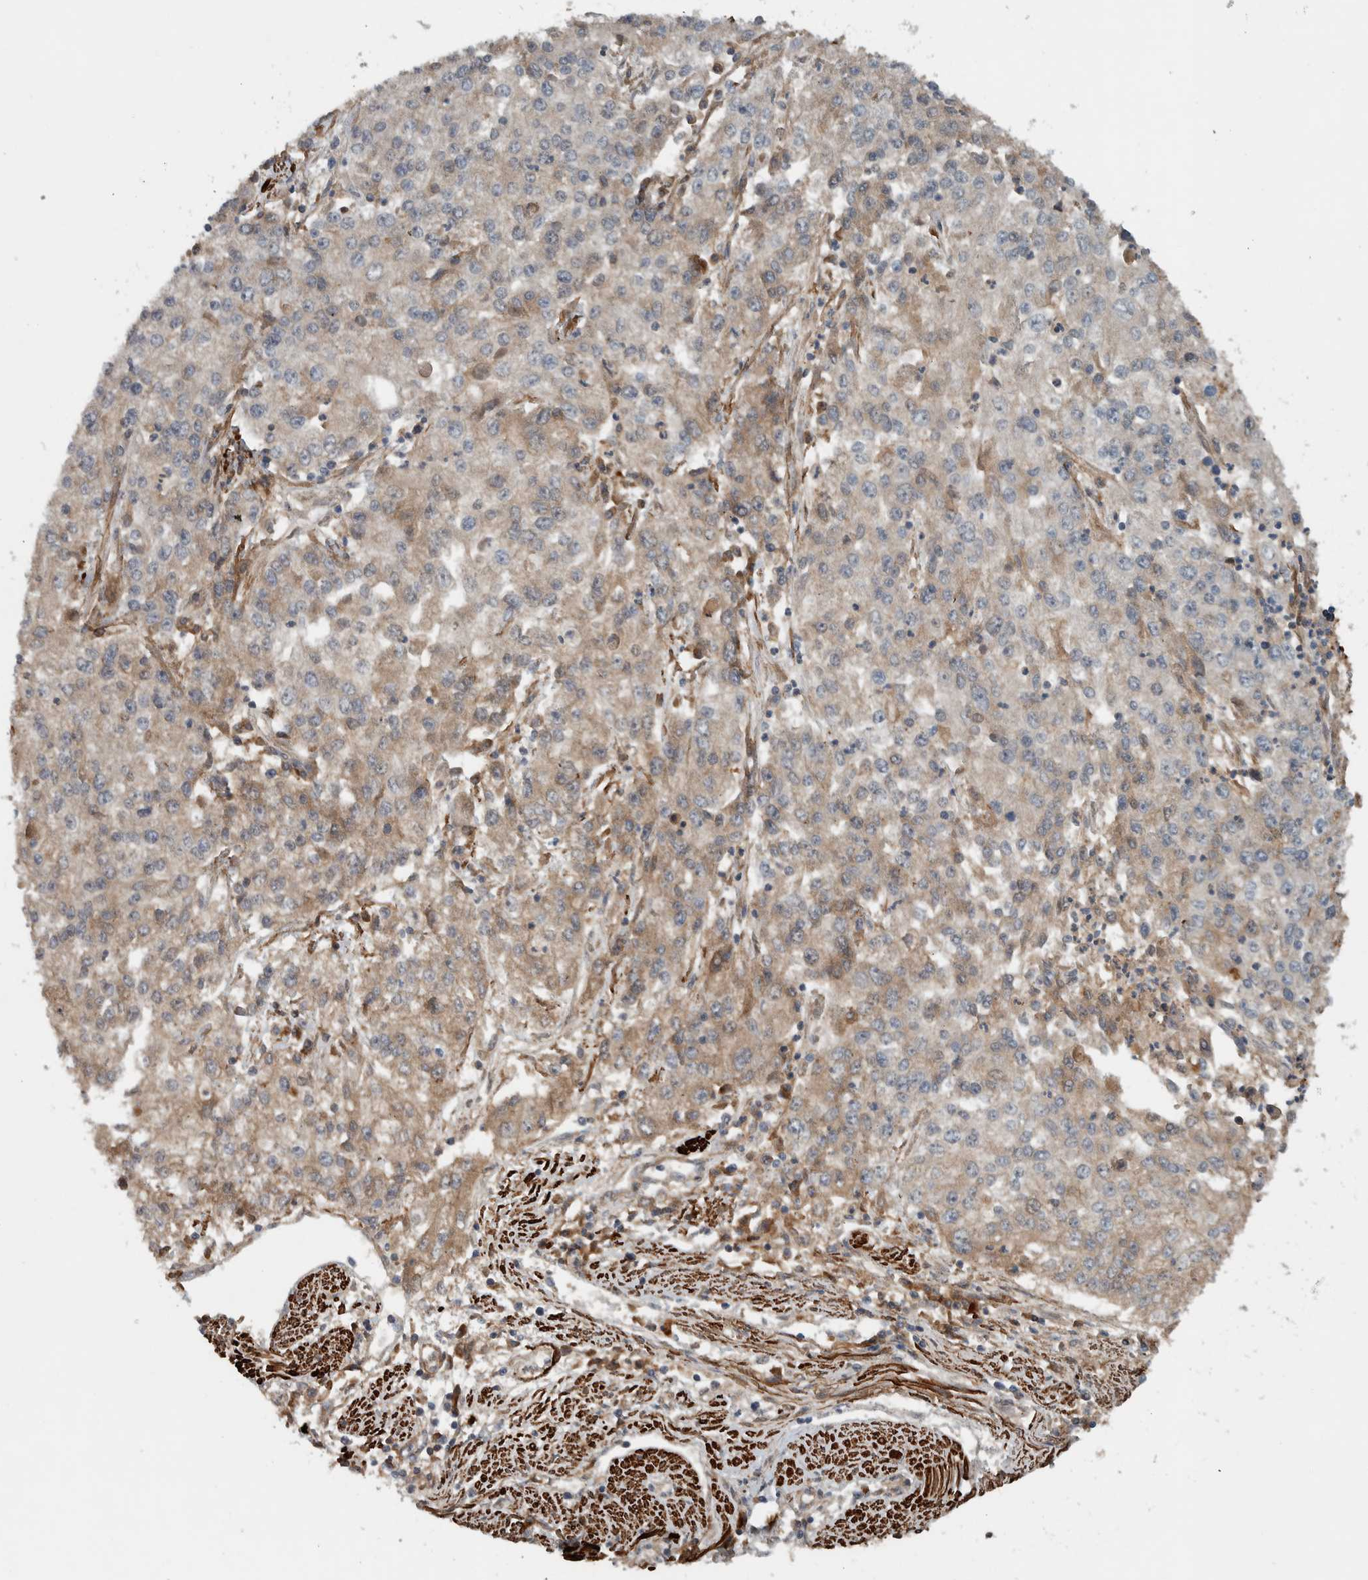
{"staining": {"intensity": "weak", "quantity": "25%-75%", "location": "cytoplasmic/membranous"}, "tissue": "endometrial cancer", "cell_type": "Tumor cells", "image_type": "cancer", "snomed": [{"axis": "morphology", "description": "Adenocarcinoma, NOS"}, {"axis": "topography", "description": "Endometrium"}], "caption": "Immunohistochemistry micrograph of human endometrial adenocarcinoma stained for a protein (brown), which displays low levels of weak cytoplasmic/membranous staining in about 25%-75% of tumor cells.", "gene": "LBHD1", "patient": {"sex": "female", "age": 49}}